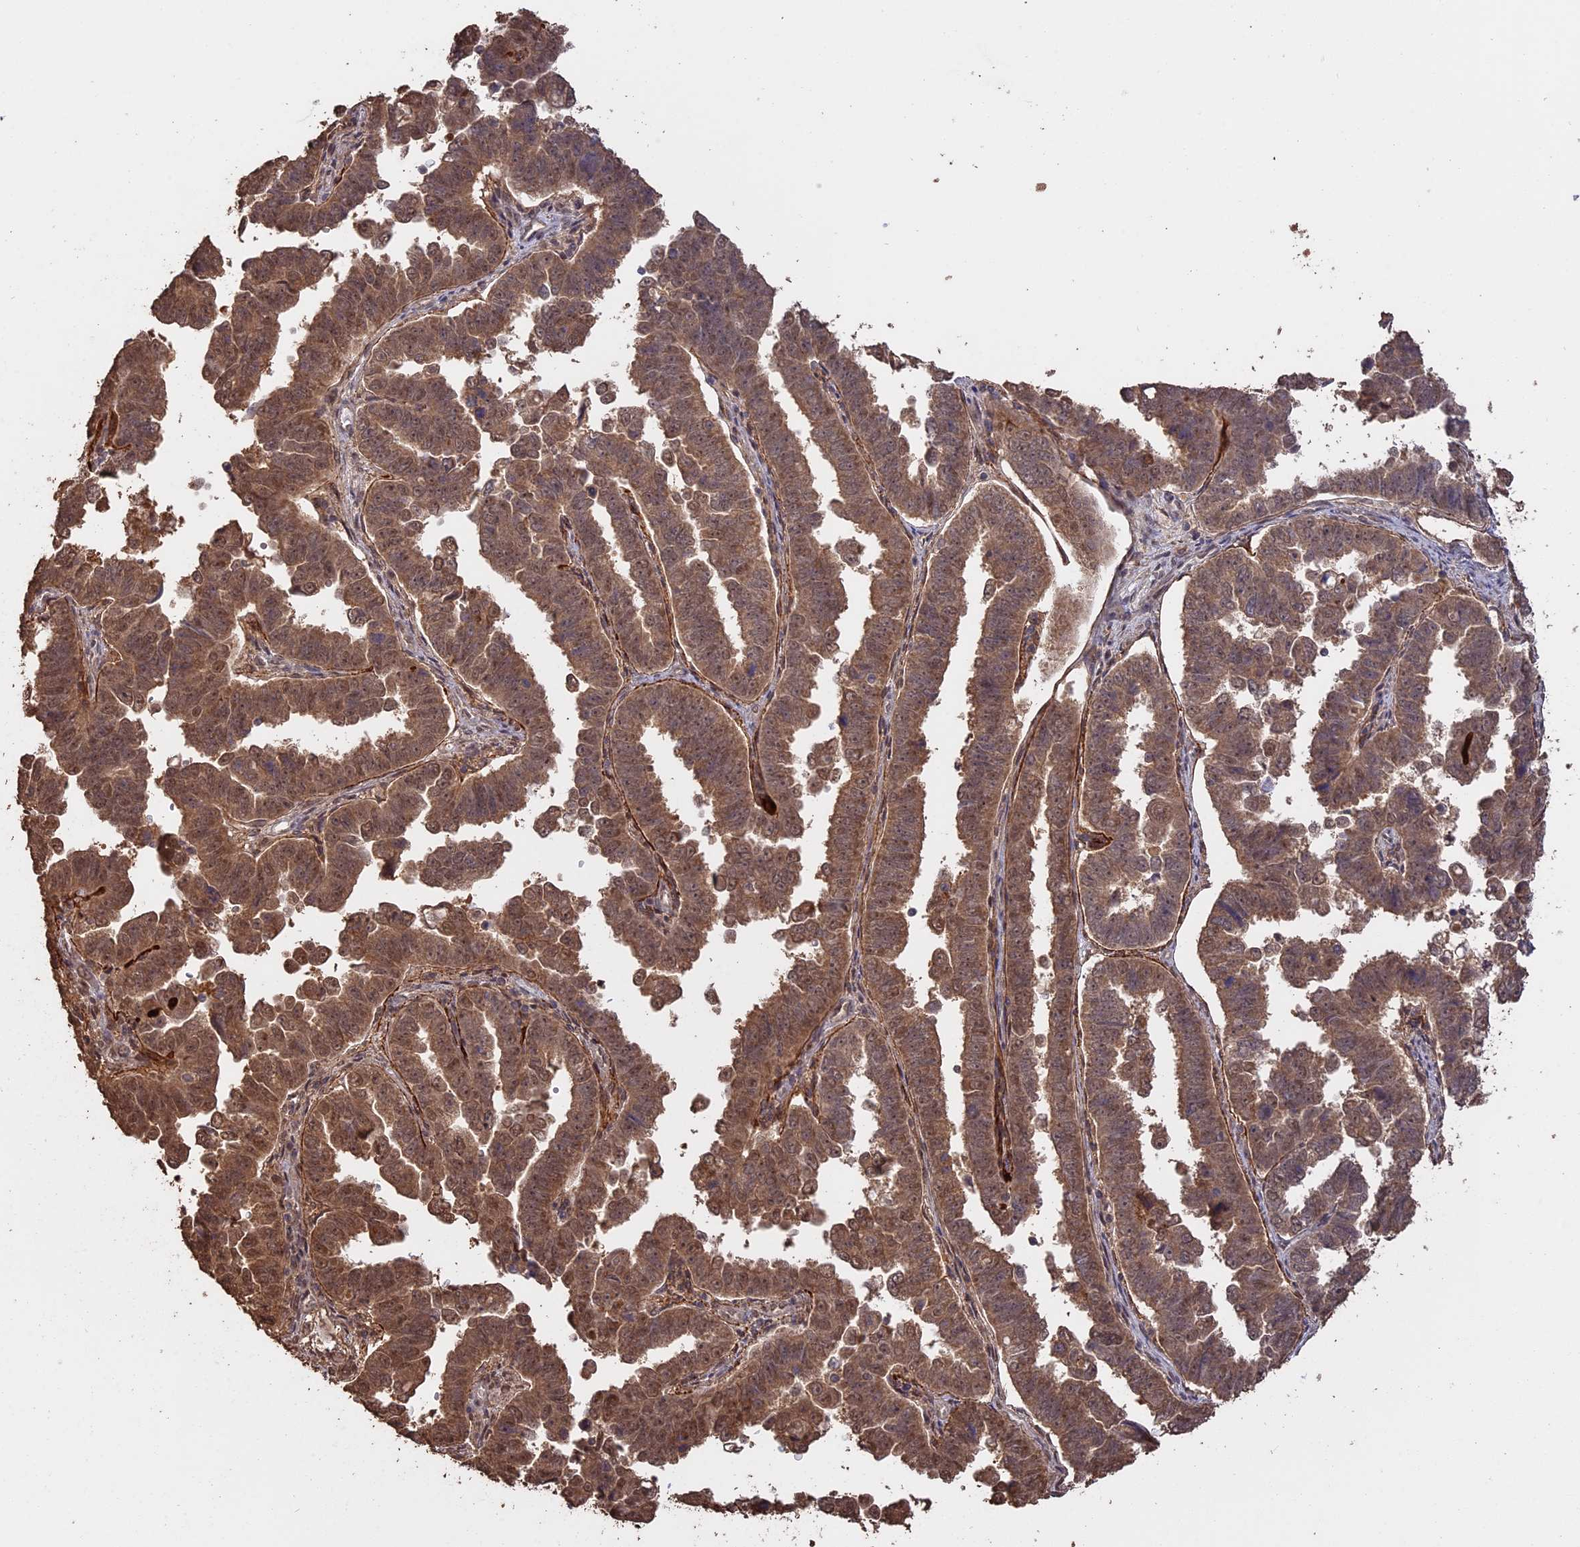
{"staining": {"intensity": "moderate", "quantity": ">75%", "location": "cytoplasmic/membranous,nuclear"}, "tissue": "endometrial cancer", "cell_type": "Tumor cells", "image_type": "cancer", "snomed": [{"axis": "morphology", "description": "Adenocarcinoma, NOS"}, {"axis": "topography", "description": "Endometrium"}], "caption": "About >75% of tumor cells in human adenocarcinoma (endometrial) demonstrate moderate cytoplasmic/membranous and nuclear protein positivity as visualized by brown immunohistochemical staining.", "gene": "PSMC6", "patient": {"sex": "female", "age": 75}}